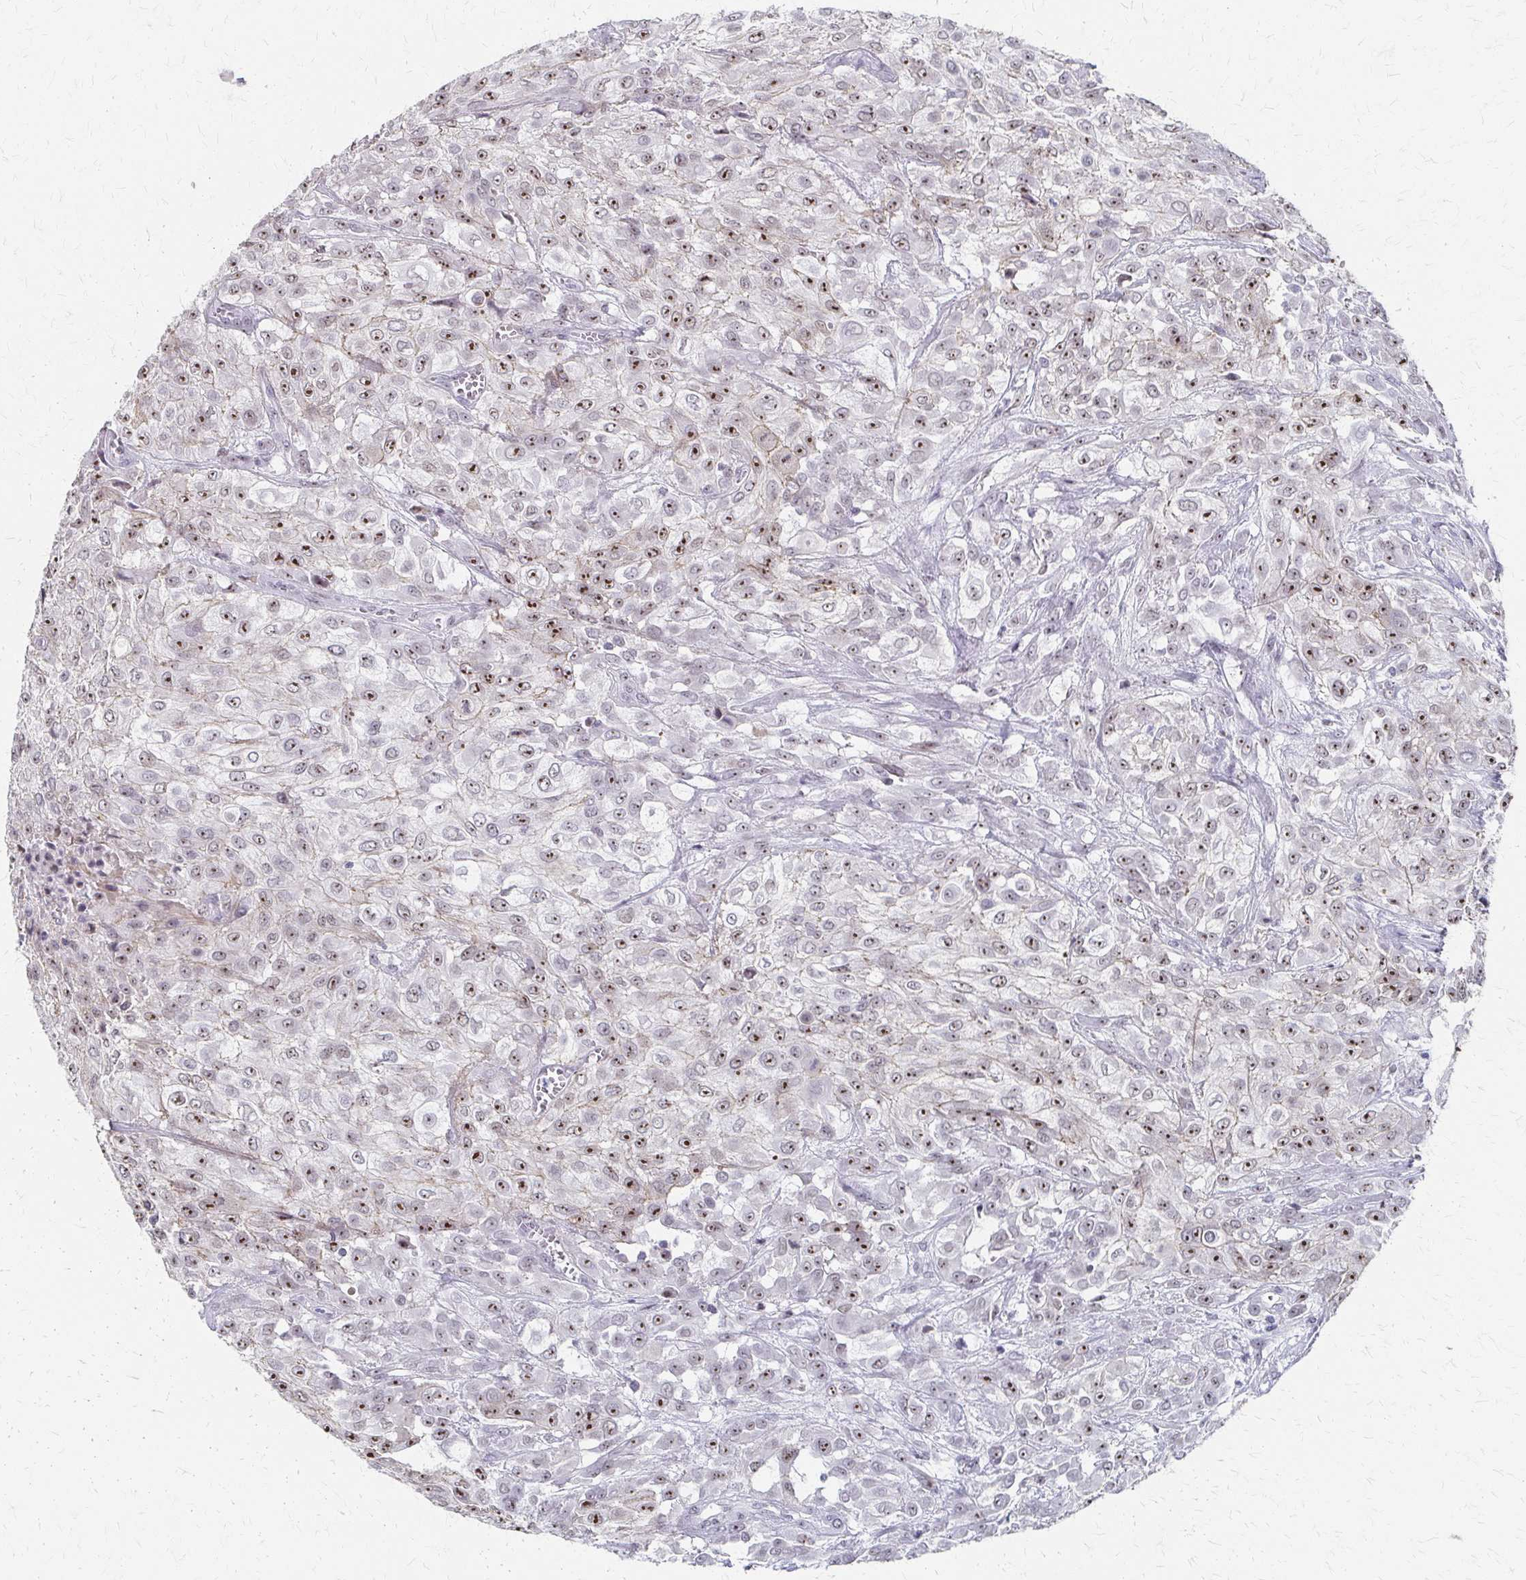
{"staining": {"intensity": "moderate", "quantity": ">75%", "location": "nuclear"}, "tissue": "urothelial cancer", "cell_type": "Tumor cells", "image_type": "cancer", "snomed": [{"axis": "morphology", "description": "Urothelial carcinoma, High grade"}, {"axis": "topography", "description": "Urinary bladder"}], "caption": "Urothelial cancer was stained to show a protein in brown. There is medium levels of moderate nuclear positivity in approximately >75% of tumor cells.", "gene": "PES1", "patient": {"sex": "male", "age": 57}}